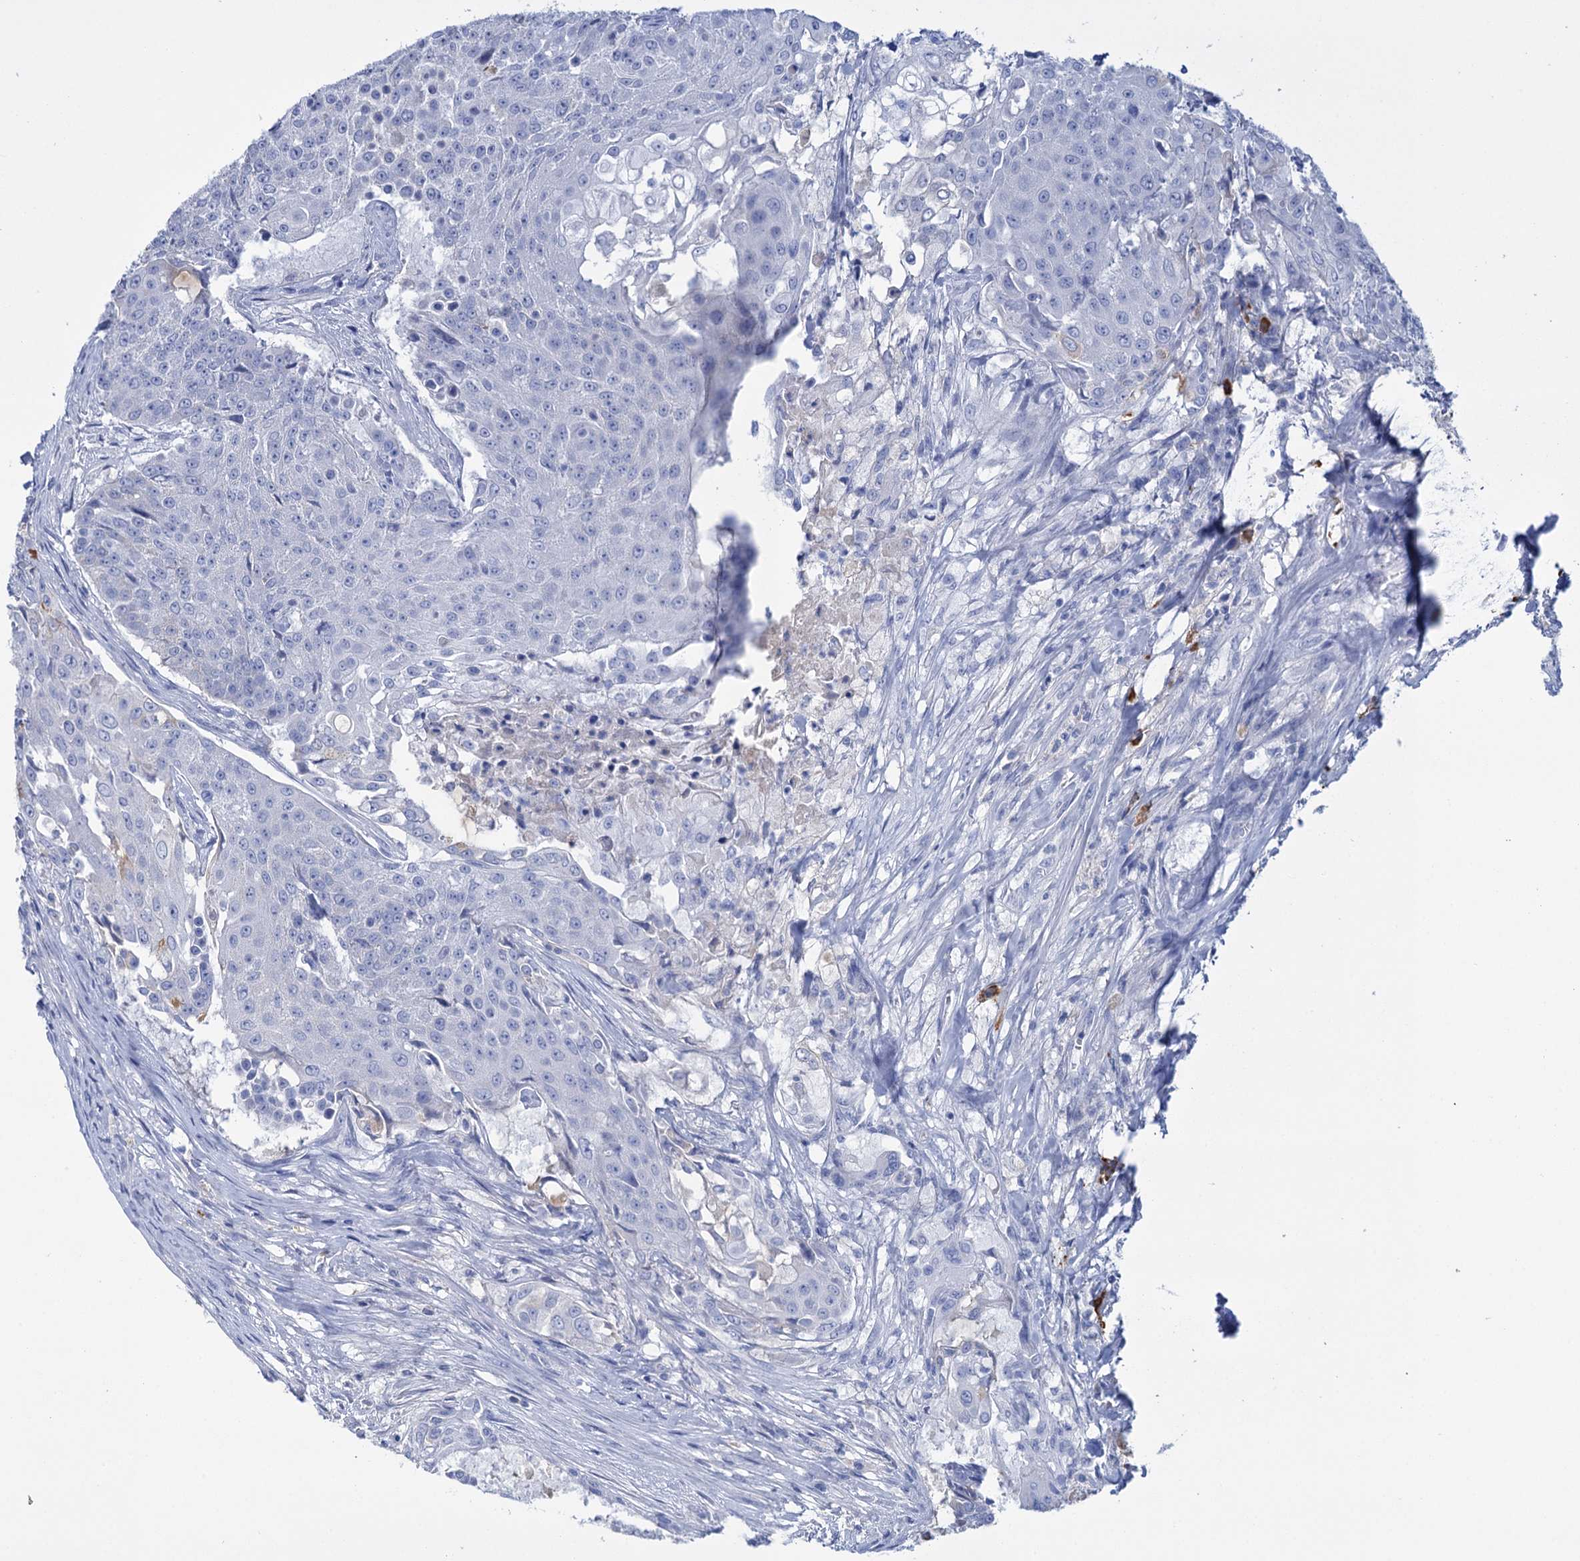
{"staining": {"intensity": "negative", "quantity": "none", "location": "none"}, "tissue": "urothelial cancer", "cell_type": "Tumor cells", "image_type": "cancer", "snomed": [{"axis": "morphology", "description": "Urothelial carcinoma, High grade"}, {"axis": "topography", "description": "Urinary bladder"}], "caption": "Immunohistochemistry photomicrograph of neoplastic tissue: human urothelial carcinoma (high-grade) stained with DAB (3,3'-diaminobenzidine) displays no significant protein positivity in tumor cells.", "gene": "FBXW12", "patient": {"sex": "female", "age": 63}}